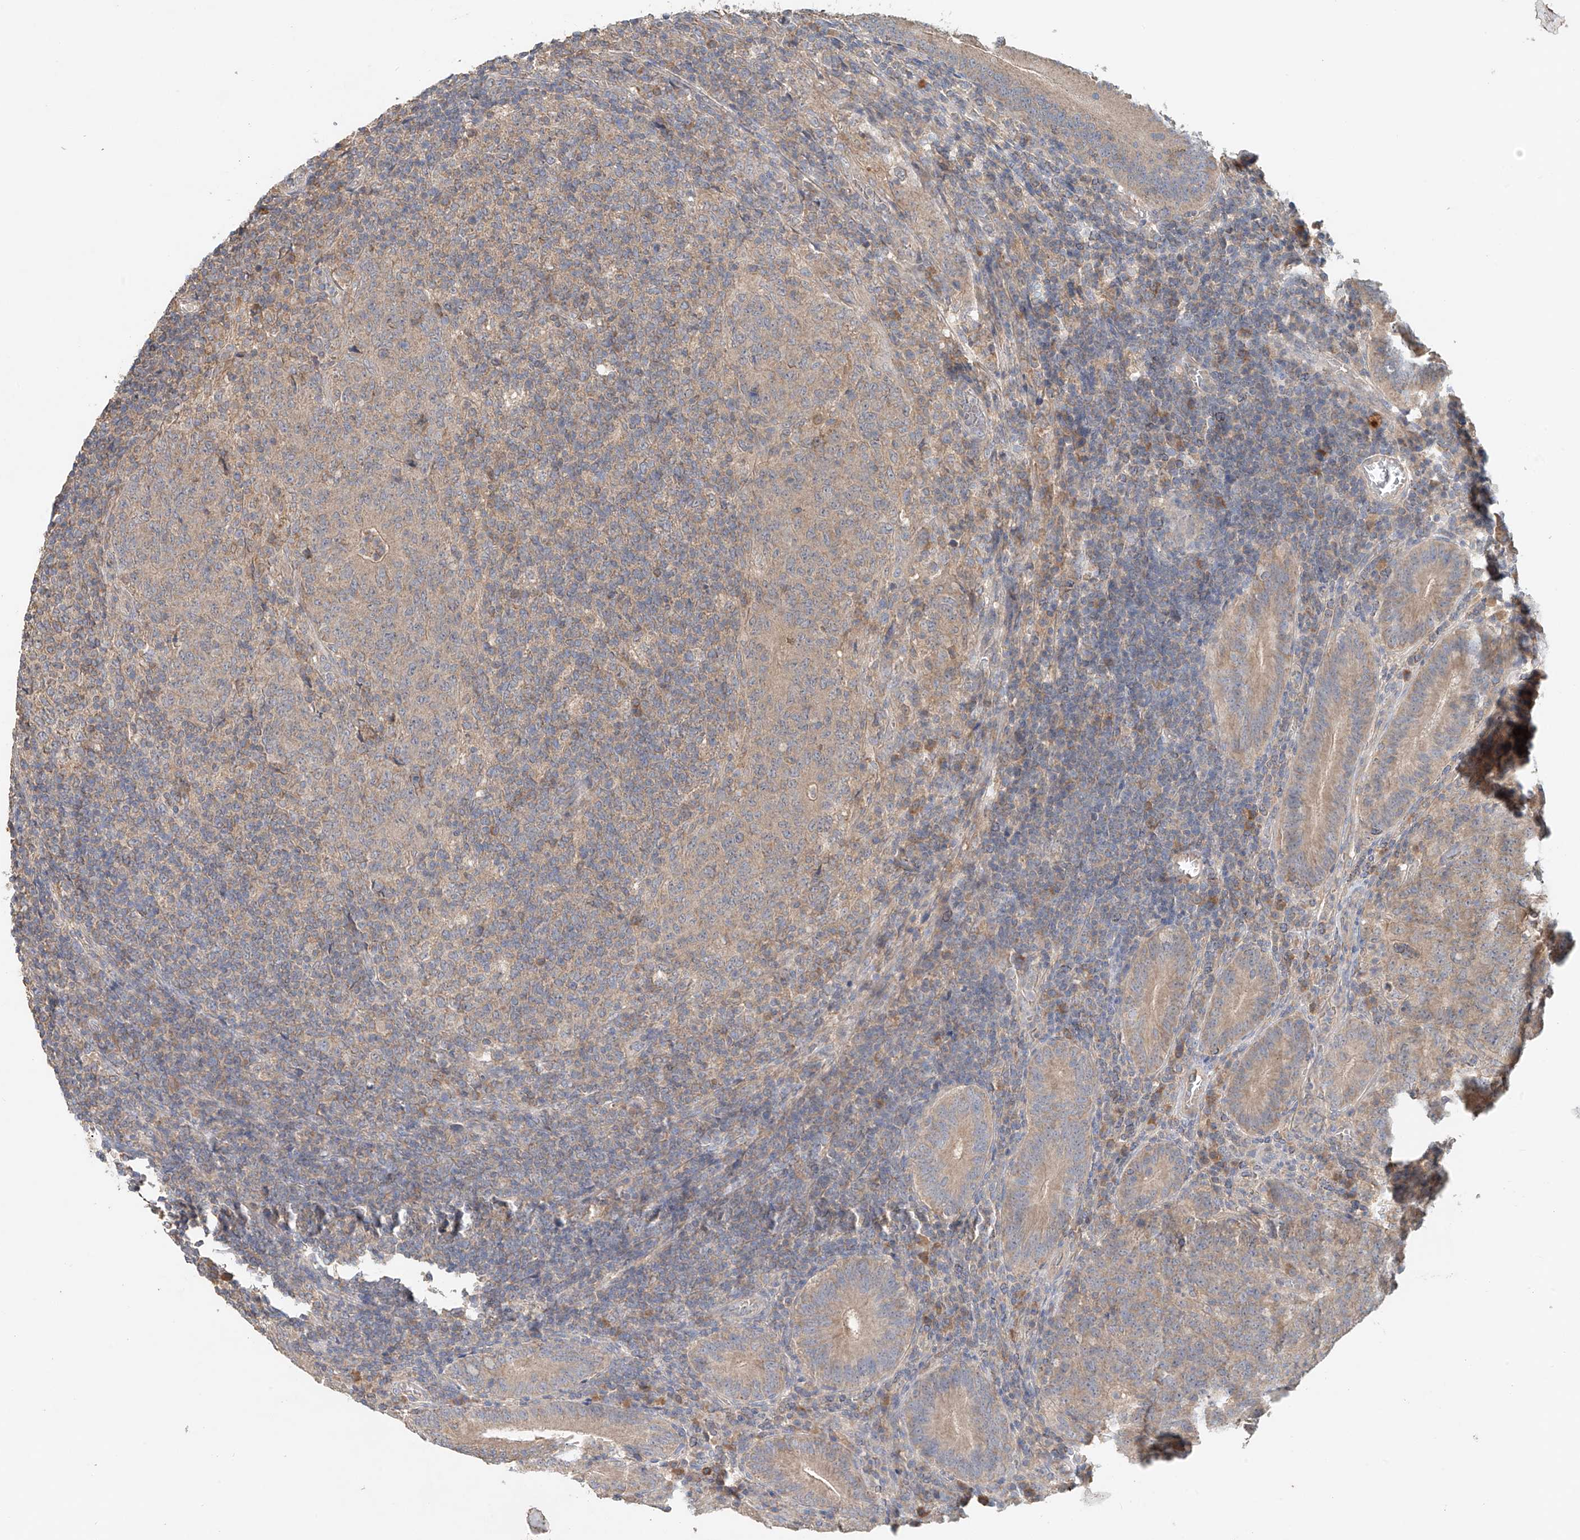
{"staining": {"intensity": "weak", "quantity": ">75%", "location": "cytoplasmic/membranous"}, "tissue": "colorectal cancer", "cell_type": "Tumor cells", "image_type": "cancer", "snomed": [{"axis": "morphology", "description": "Normal tissue, NOS"}, {"axis": "morphology", "description": "Adenocarcinoma, NOS"}, {"axis": "topography", "description": "Colon"}], "caption": "An immunohistochemistry (IHC) histopathology image of tumor tissue is shown. Protein staining in brown labels weak cytoplasmic/membranous positivity in colorectal cancer (adenocarcinoma) within tumor cells.", "gene": "GNB1L", "patient": {"sex": "female", "age": 75}}